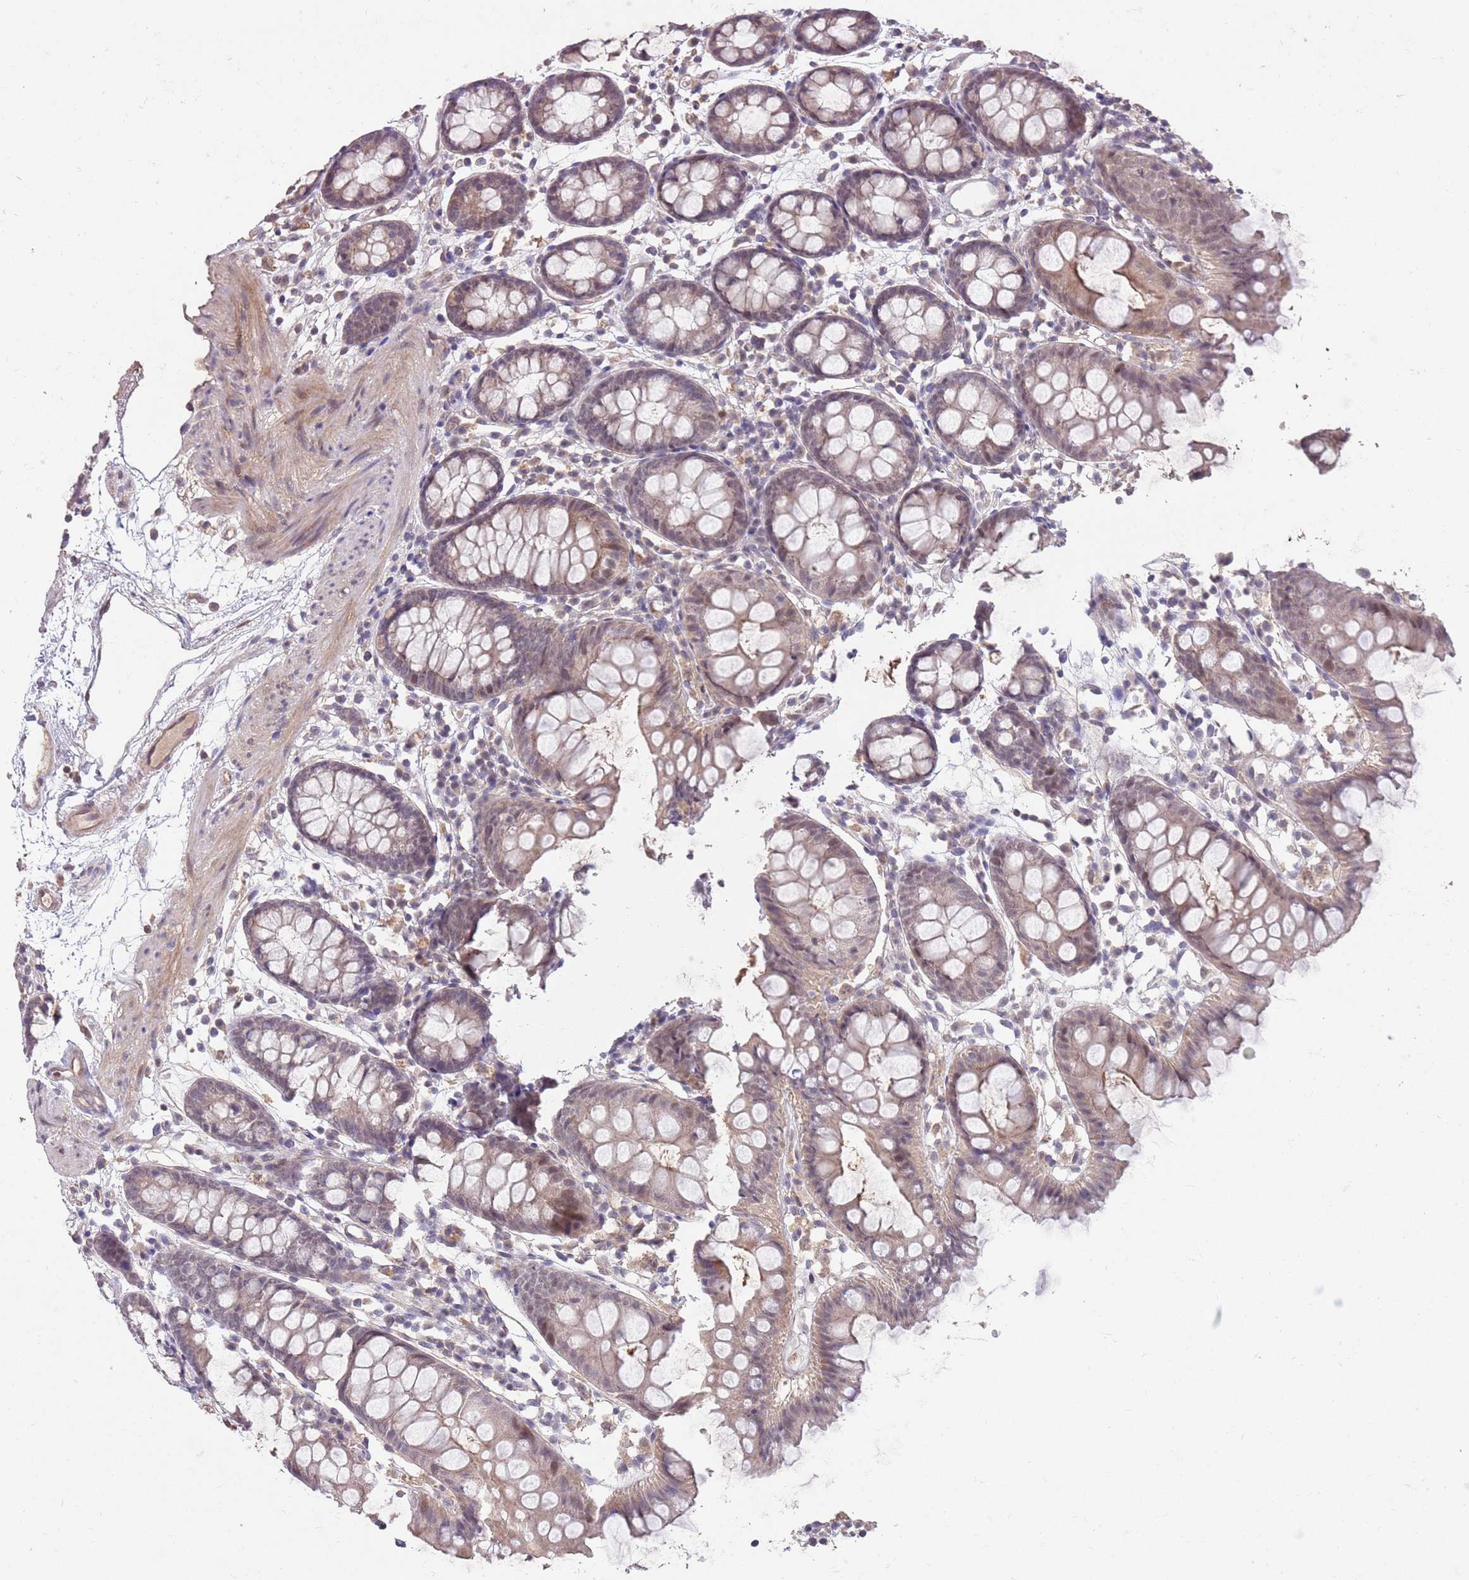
{"staining": {"intensity": "moderate", "quantity": ">75%", "location": "cytoplasmic/membranous"}, "tissue": "colon", "cell_type": "Endothelial cells", "image_type": "normal", "snomed": [{"axis": "morphology", "description": "Normal tissue, NOS"}, {"axis": "topography", "description": "Colon"}], "caption": "Moderate cytoplasmic/membranous staining for a protein is seen in approximately >75% of endothelial cells of benign colon using immunohistochemistry (IHC).", "gene": "MEI1", "patient": {"sex": "female", "age": 84}}